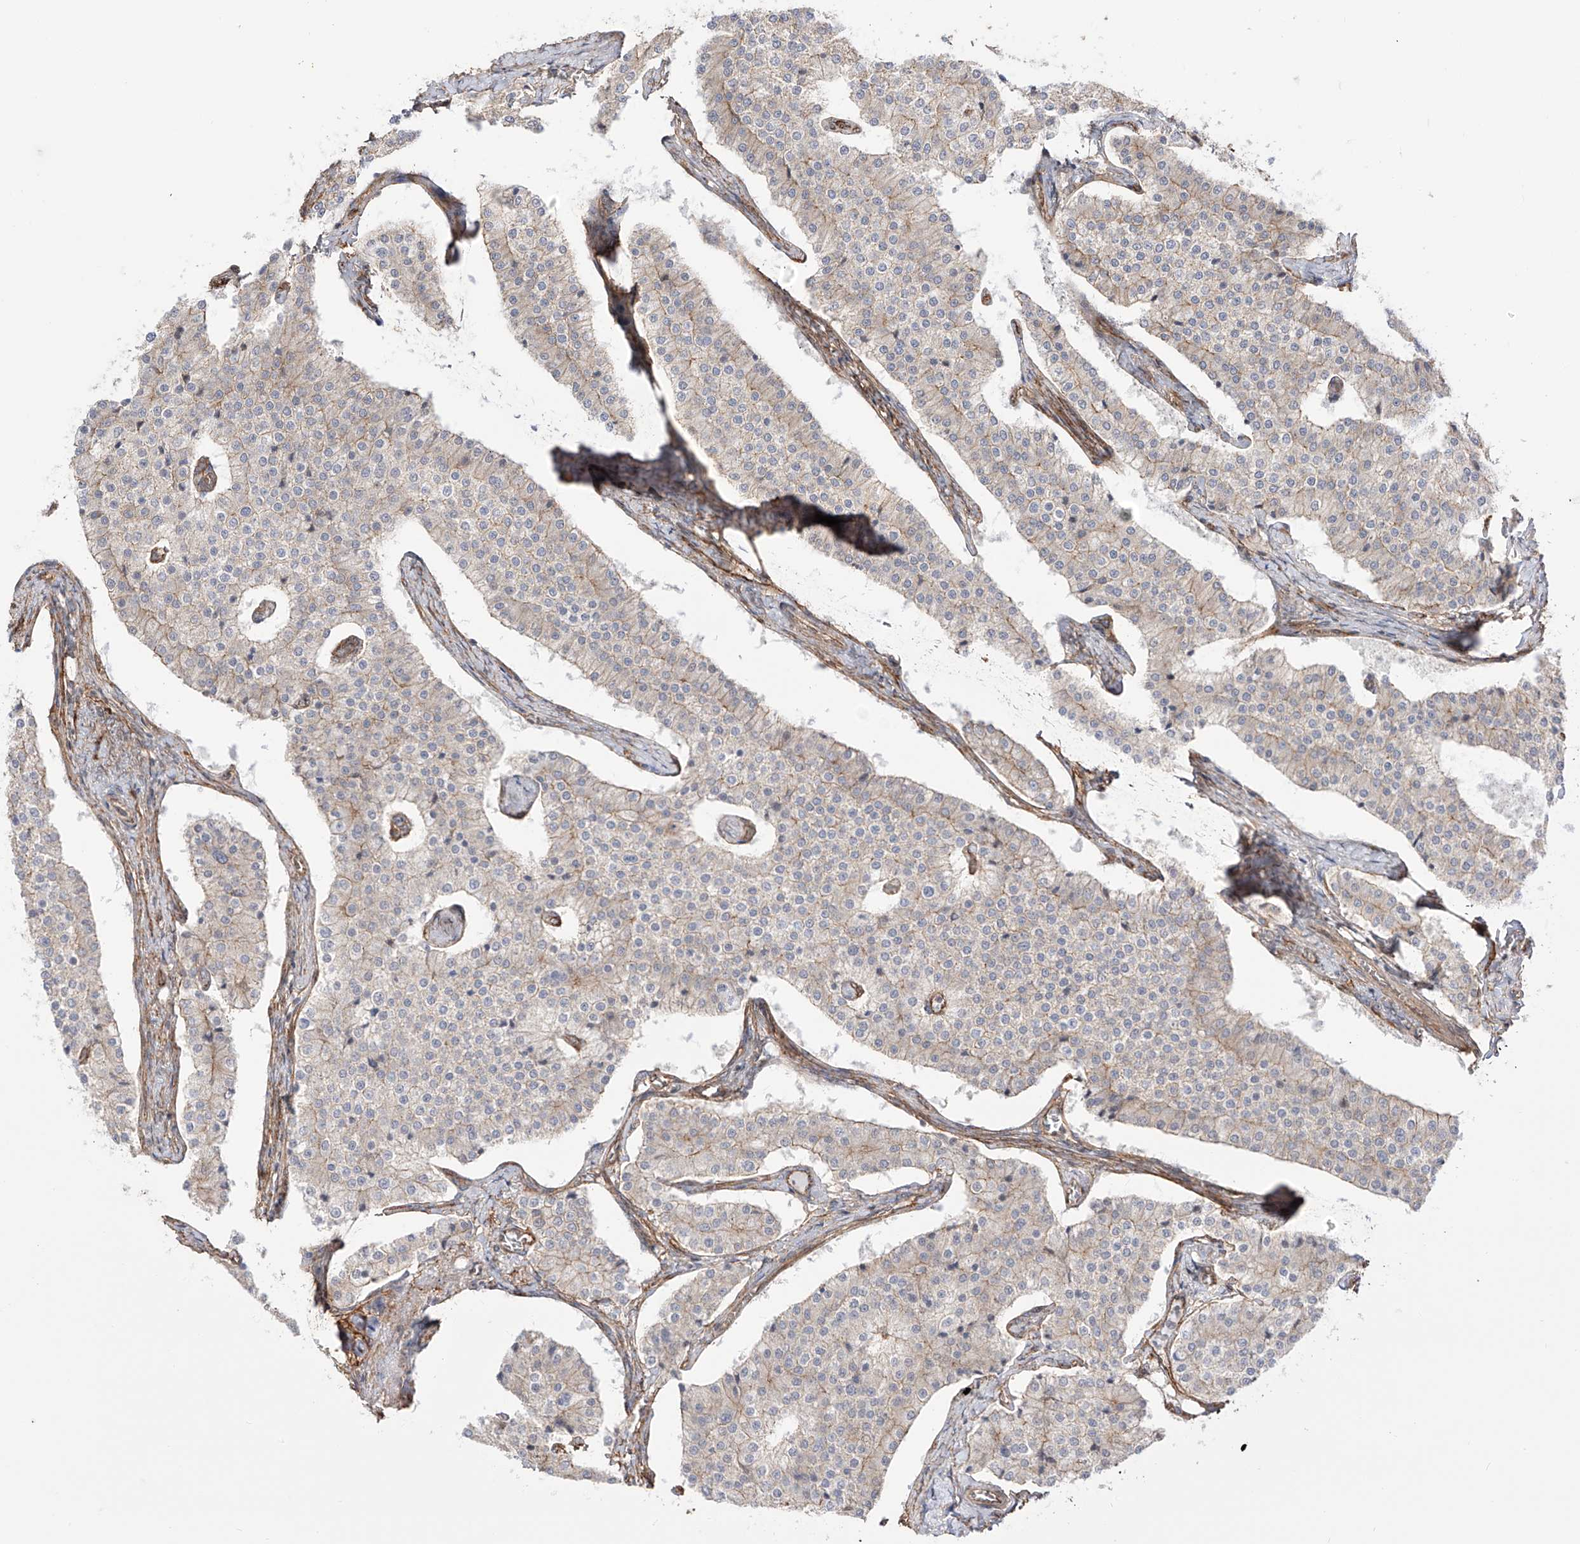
{"staining": {"intensity": "negative", "quantity": "none", "location": "none"}, "tissue": "carcinoid", "cell_type": "Tumor cells", "image_type": "cancer", "snomed": [{"axis": "morphology", "description": "Carcinoid, malignant, NOS"}, {"axis": "topography", "description": "Colon"}], "caption": "Immunohistochemistry of human carcinoid demonstrates no expression in tumor cells.", "gene": "ZNF180", "patient": {"sex": "female", "age": 52}}